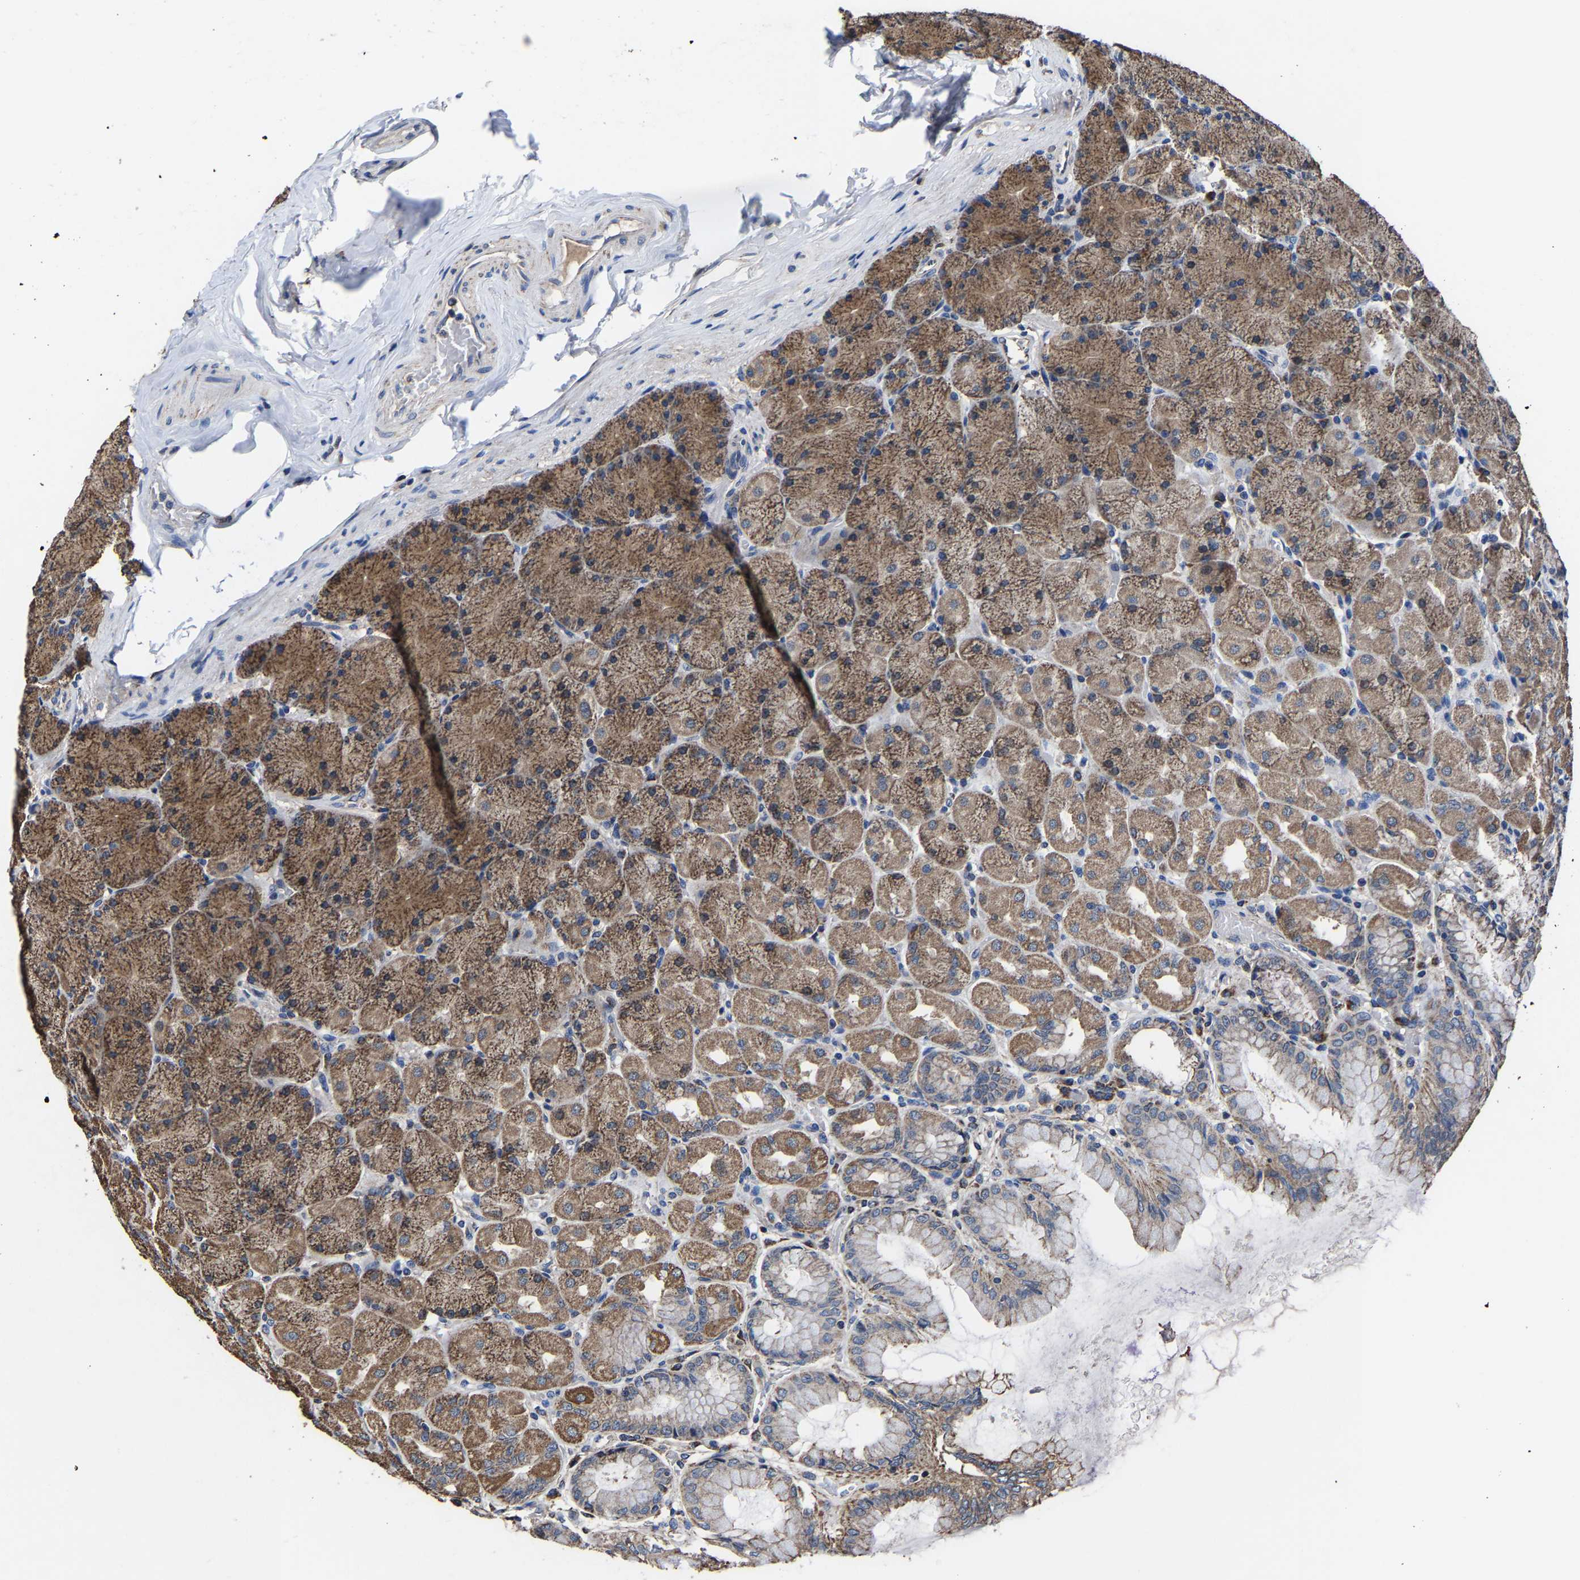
{"staining": {"intensity": "moderate", "quantity": ">75%", "location": "cytoplasmic/membranous"}, "tissue": "stomach", "cell_type": "Glandular cells", "image_type": "normal", "snomed": [{"axis": "morphology", "description": "Normal tissue, NOS"}, {"axis": "topography", "description": "Stomach, upper"}], "caption": "A micrograph showing moderate cytoplasmic/membranous positivity in about >75% of glandular cells in normal stomach, as visualized by brown immunohistochemical staining.", "gene": "ZCCHC7", "patient": {"sex": "female", "age": 56}}